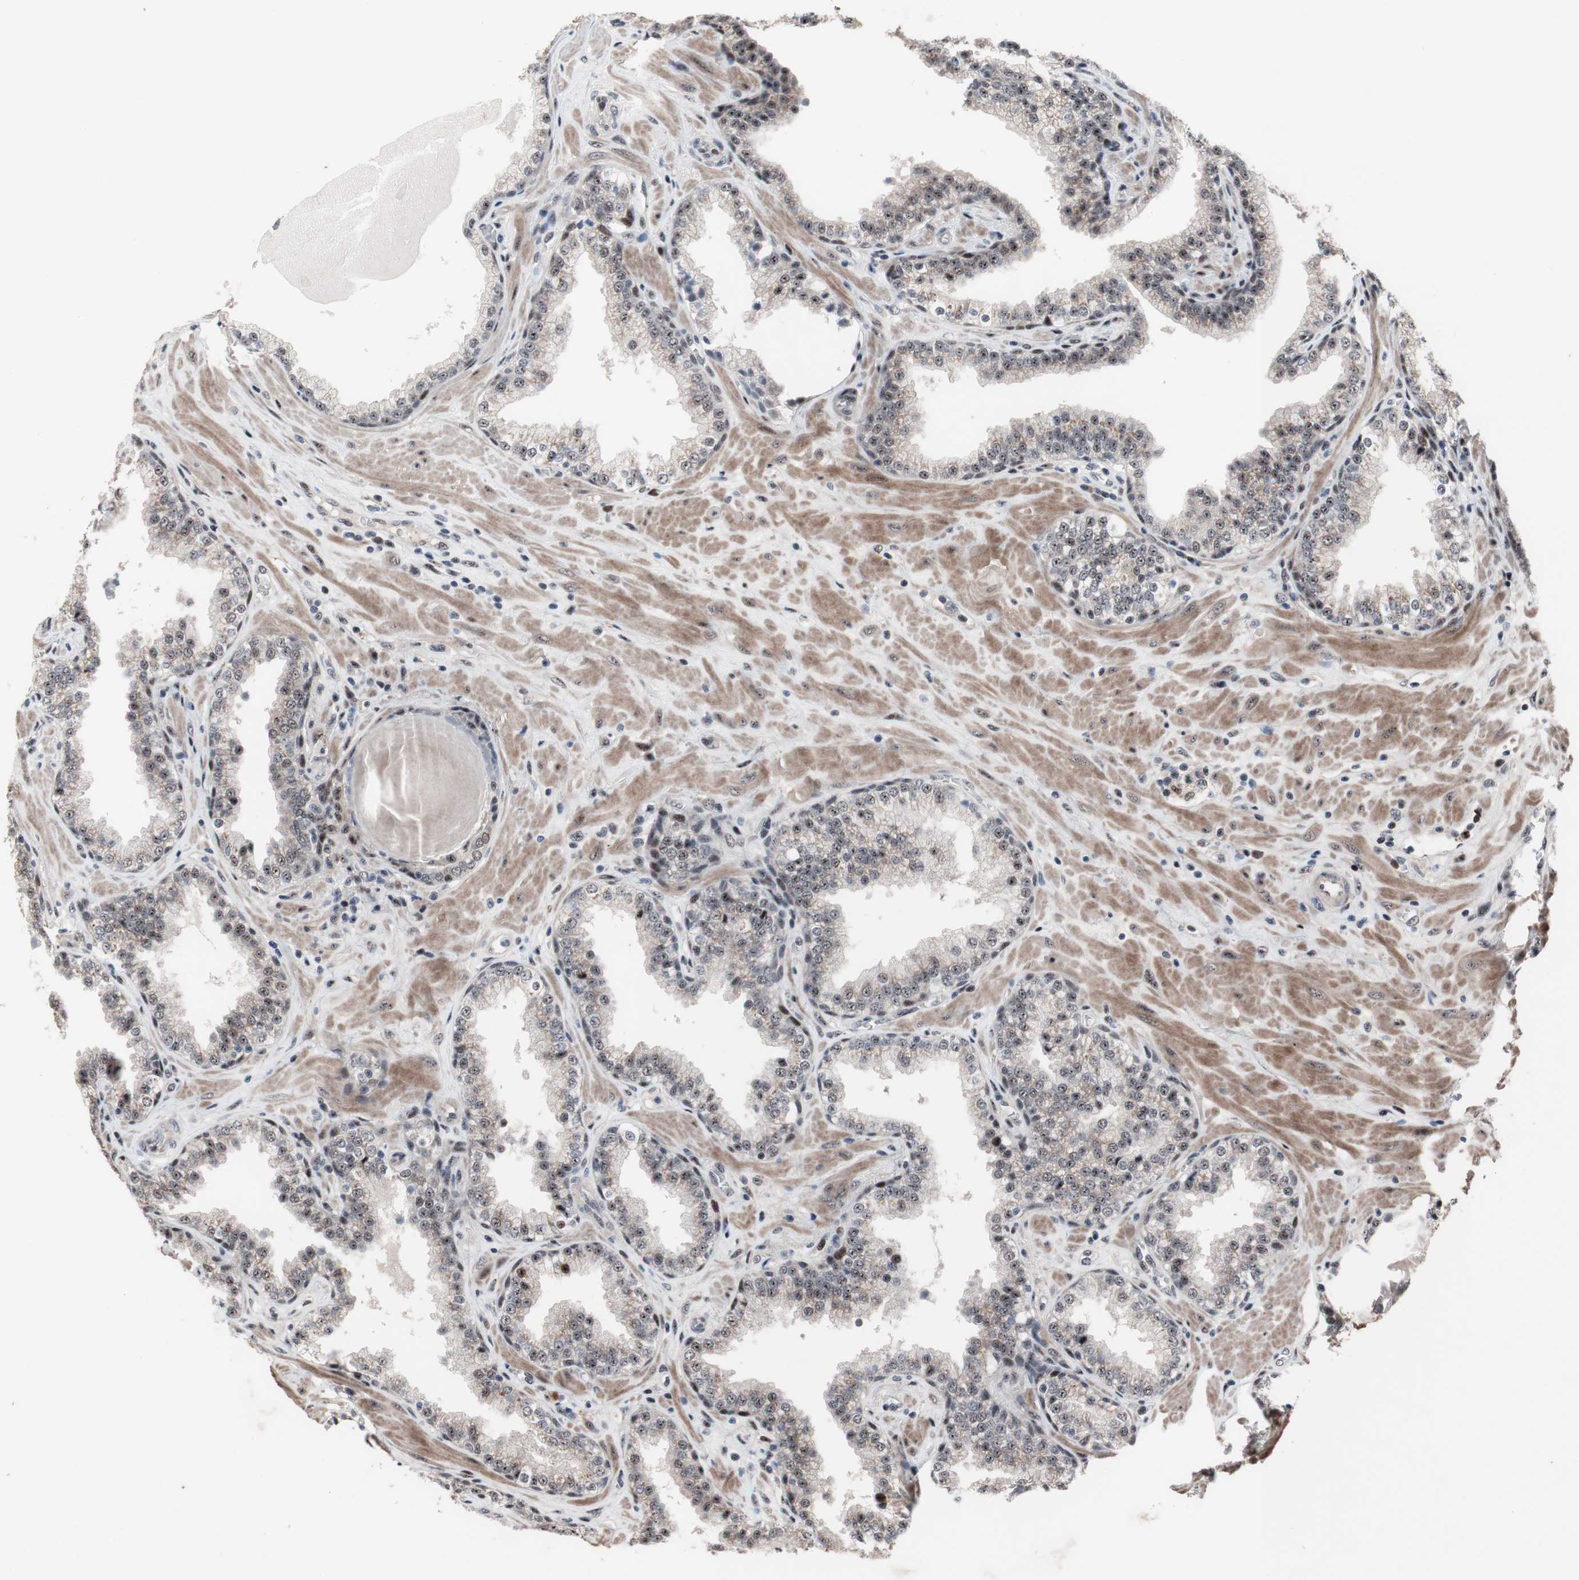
{"staining": {"intensity": "weak", "quantity": "25%-75%", "location": "nuclear"}, "tissue": "prostate", "cell_type": "Glandular cells", "image_type": "normal", "snomed": [{"axis": "morphology", "description": "Normal tissue, NOS"}, {"axis": "topography", "description": "Prostate"}], "caption": "Normal prostate exhibits weak nuclear positivity in about 25%-75% of glandular cells.", "gene": "PINX1", "patient": {"sex": "male", "age": 51}}